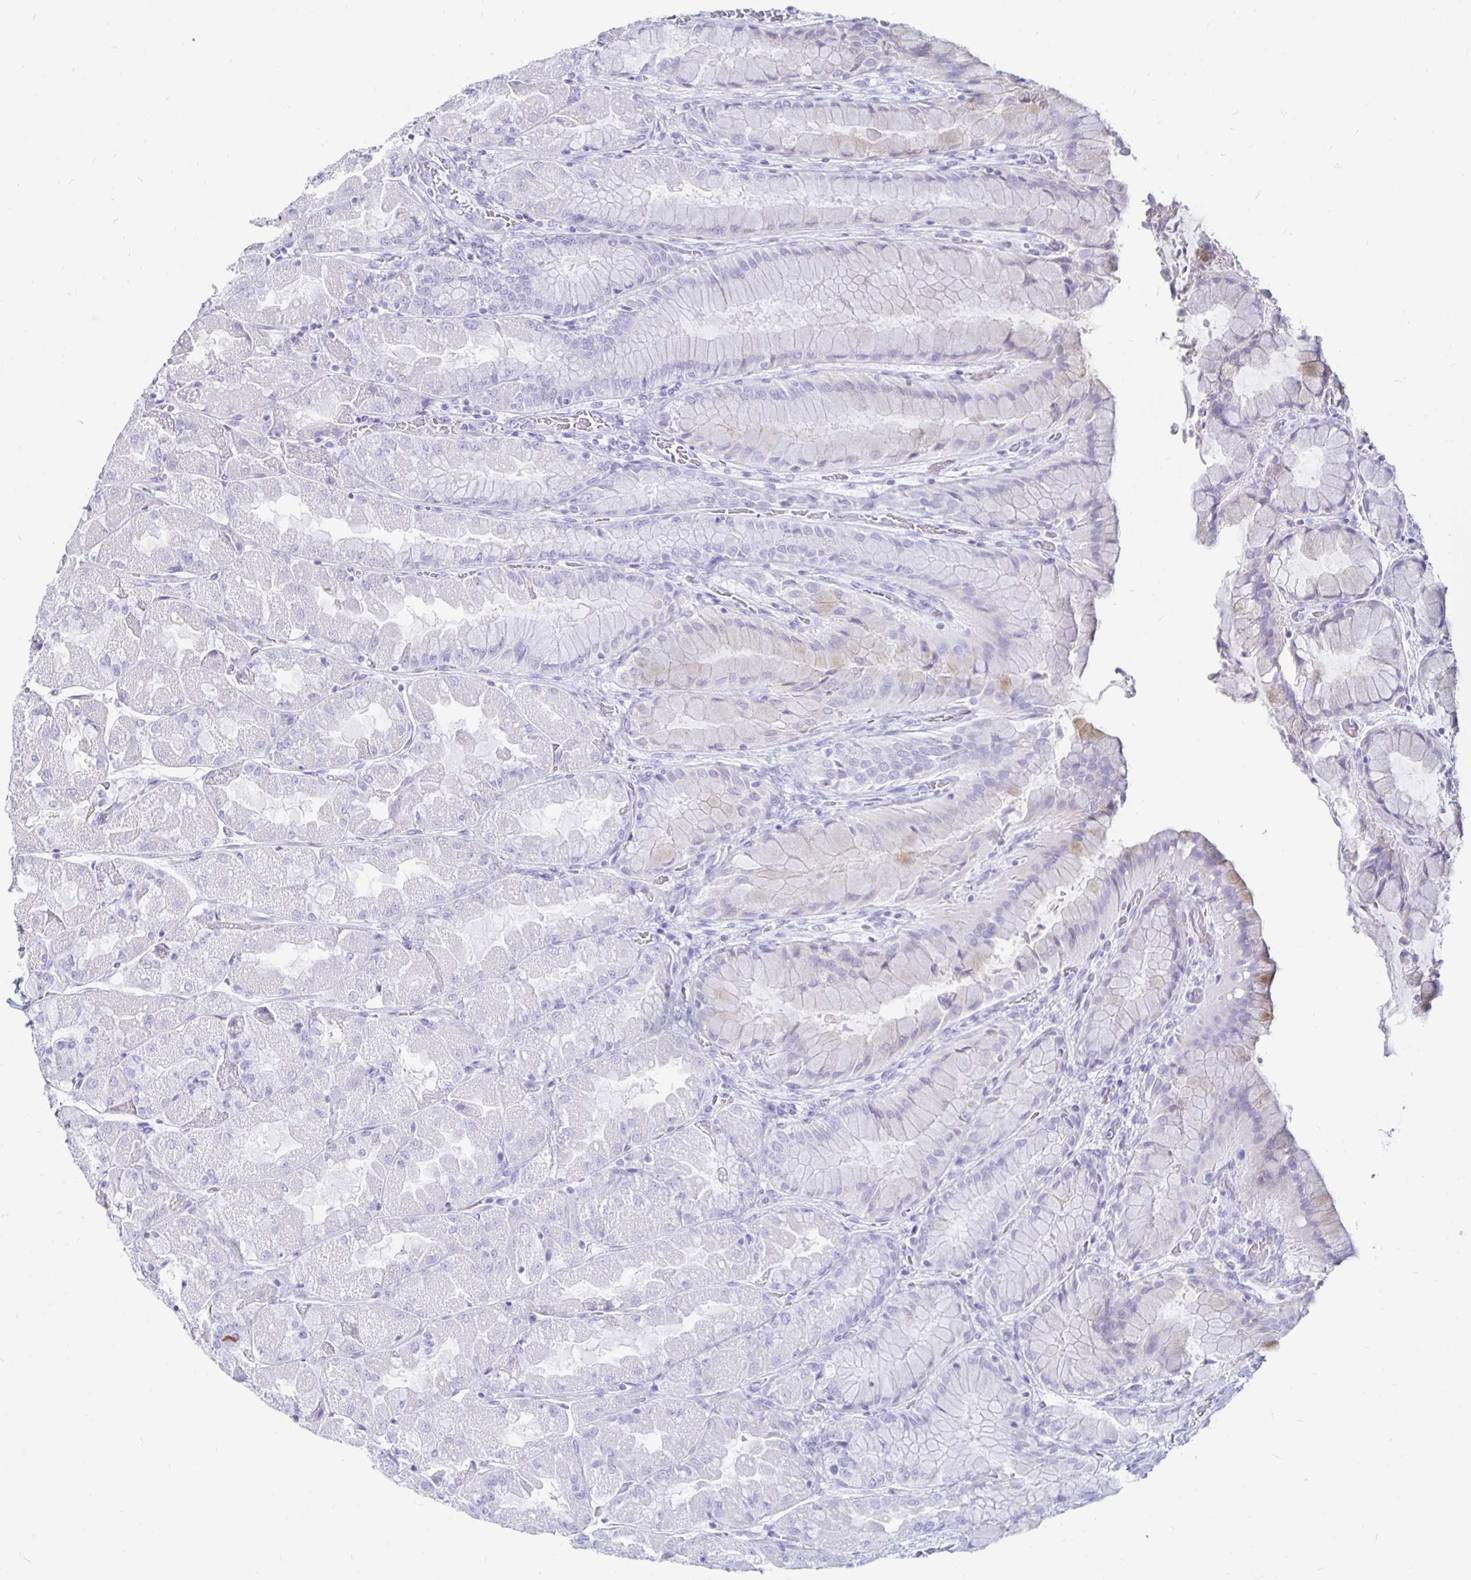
{"staining": {"intensity": "negative", "quantity": "none", "location": "none"}, "tissue": "stomach", "cell_type": "Glandular cells", "image_type": "normal", "snomed": [{"axis": "morphology", "description": "Normal tissue, NOS"}, {"axis": "topography", "description": "Stomach"}], "caption": "An IHC histopathology image of unremarkable stomach is shown. There is no staining in glandular cells of stomach.", "gene": "TIMP1", "patient": {"sex": "female", "age": 61}}